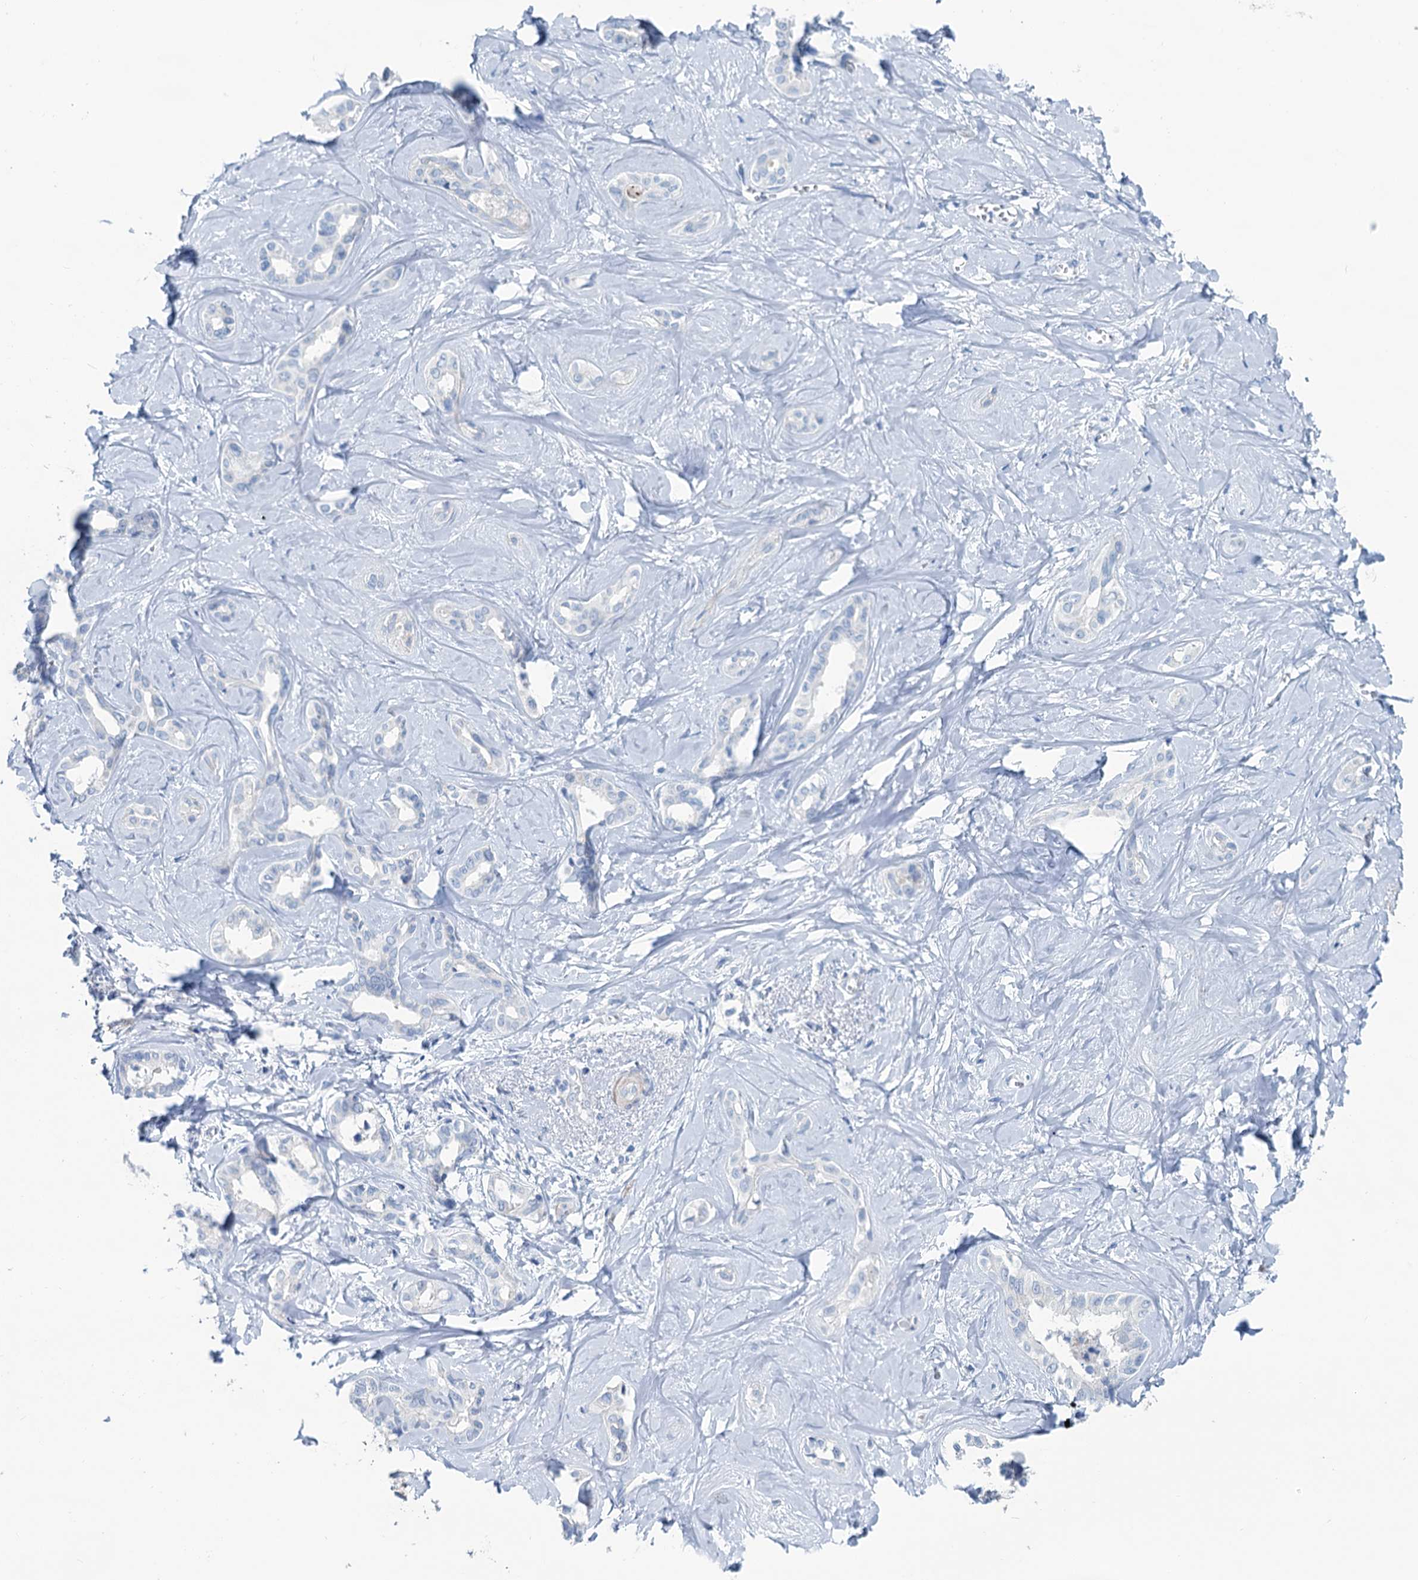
{"staining": {"intensity": "negative", "quantity": "none", "location": "none"}, "tissue": "liver cancer", "cell_type": "Tumor cells", "image_type": "cancer", "snomed": [{"axis": "morphology", "description": "Cholangiocarcinoma"}, {"axis": "topography", "description": "Liver"}], "caption": "High power microscopy photomicrograph of an immunohistochemistry micrograph of cholangiocarcinoma (liver), revealing no significant positivity in tumor cells.", "gene": "SLC1A3", "patient": {"sex": "female", "age": 77}}